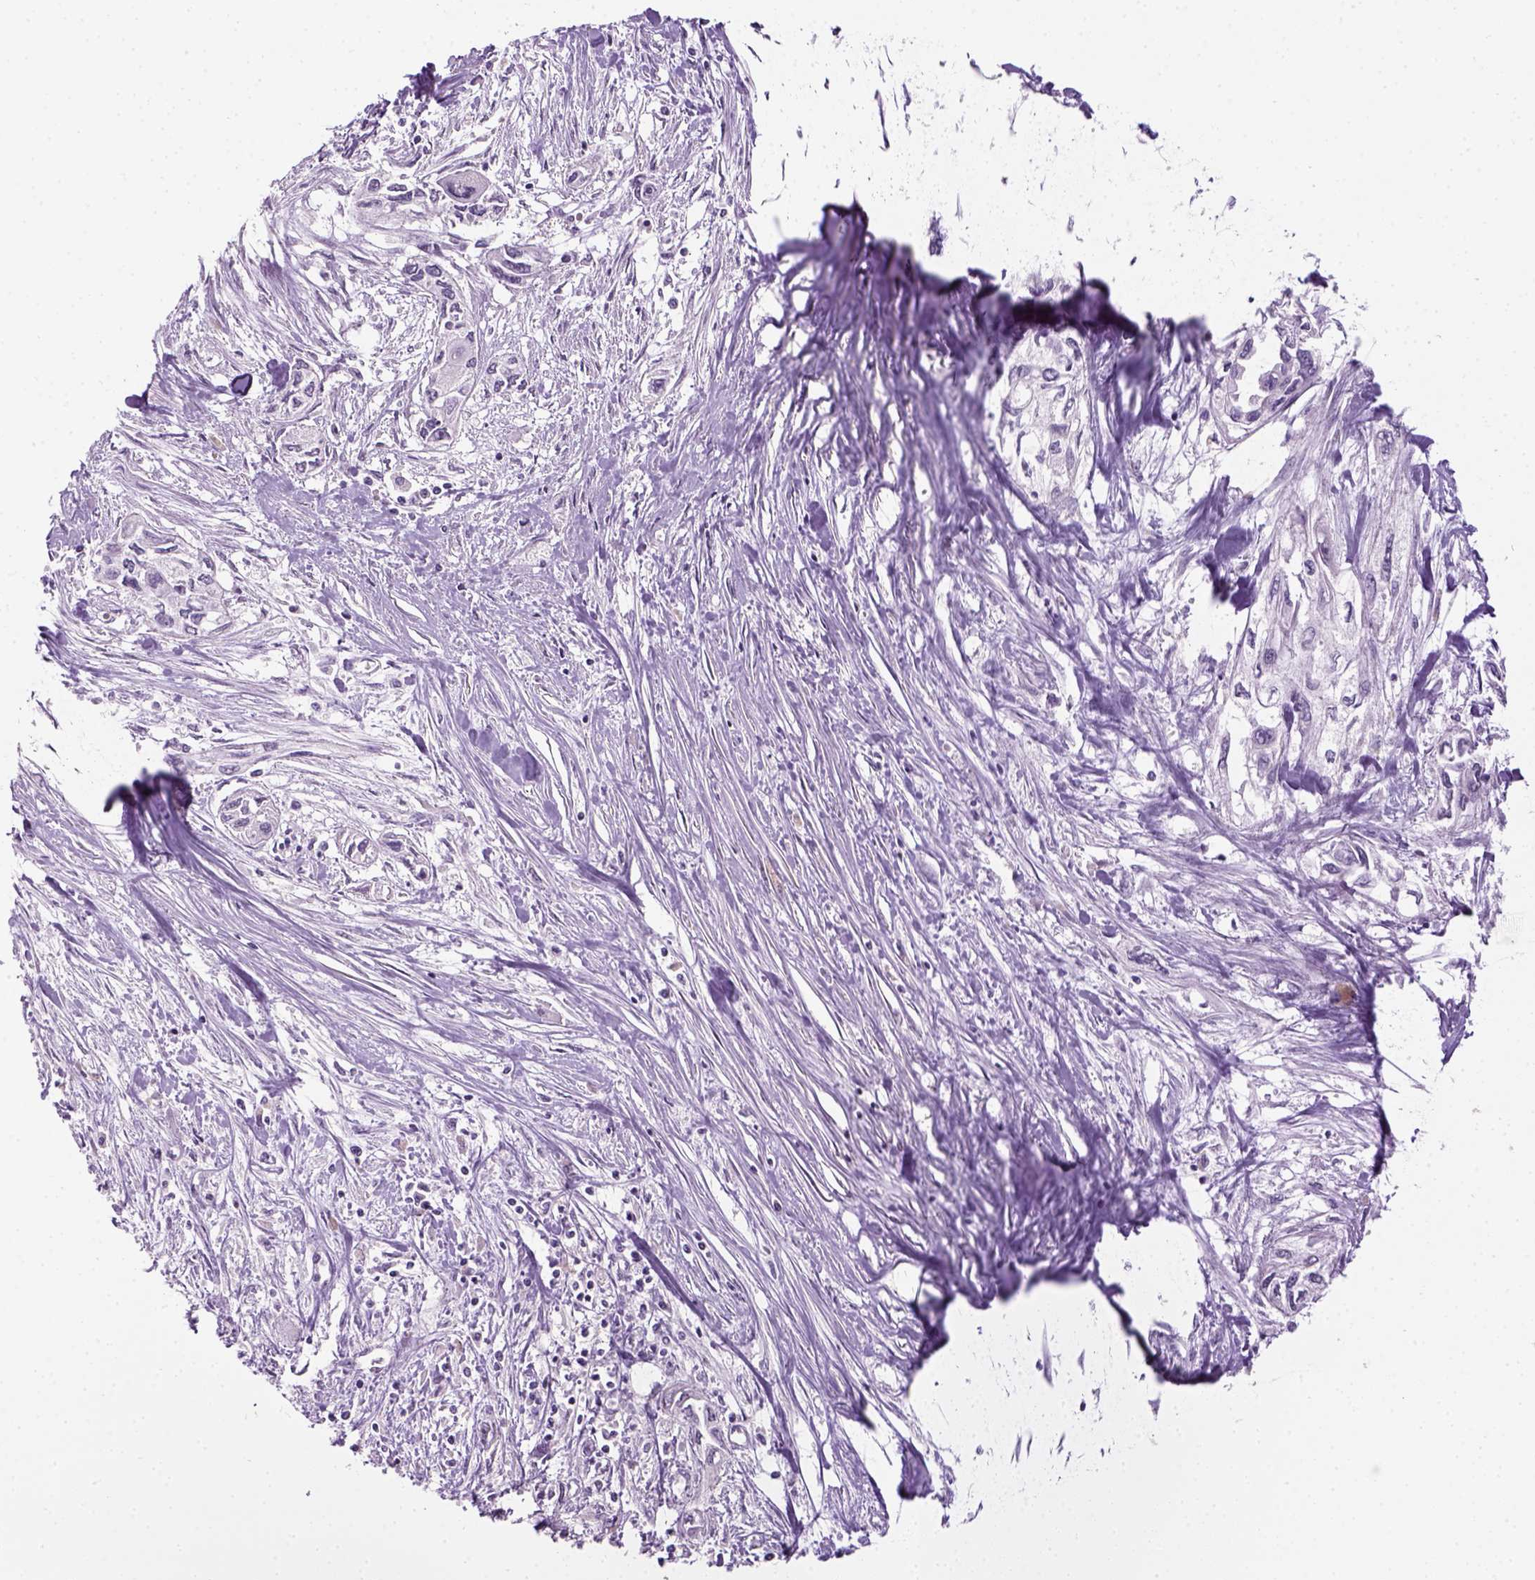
{"staining": {"intensity": "negative", "quantity": "none", "location": "none"}, "tissue": "pancreatic cancer", "cell_type": "Tumor cells", "image_type": "cancer", "snomed": [{"axis": "morphology", "description": "Adenocarcinoma, NOS"}, {"axis": "topography", "description": "Pancreas"}], "caption": "This is an IHC histopathology image of human pancreatic cancer (adenocarcinoma). There is no expression in tumor cells.", "gene": "GABRB2", "patient": {"sex": "female", "age": 55}}